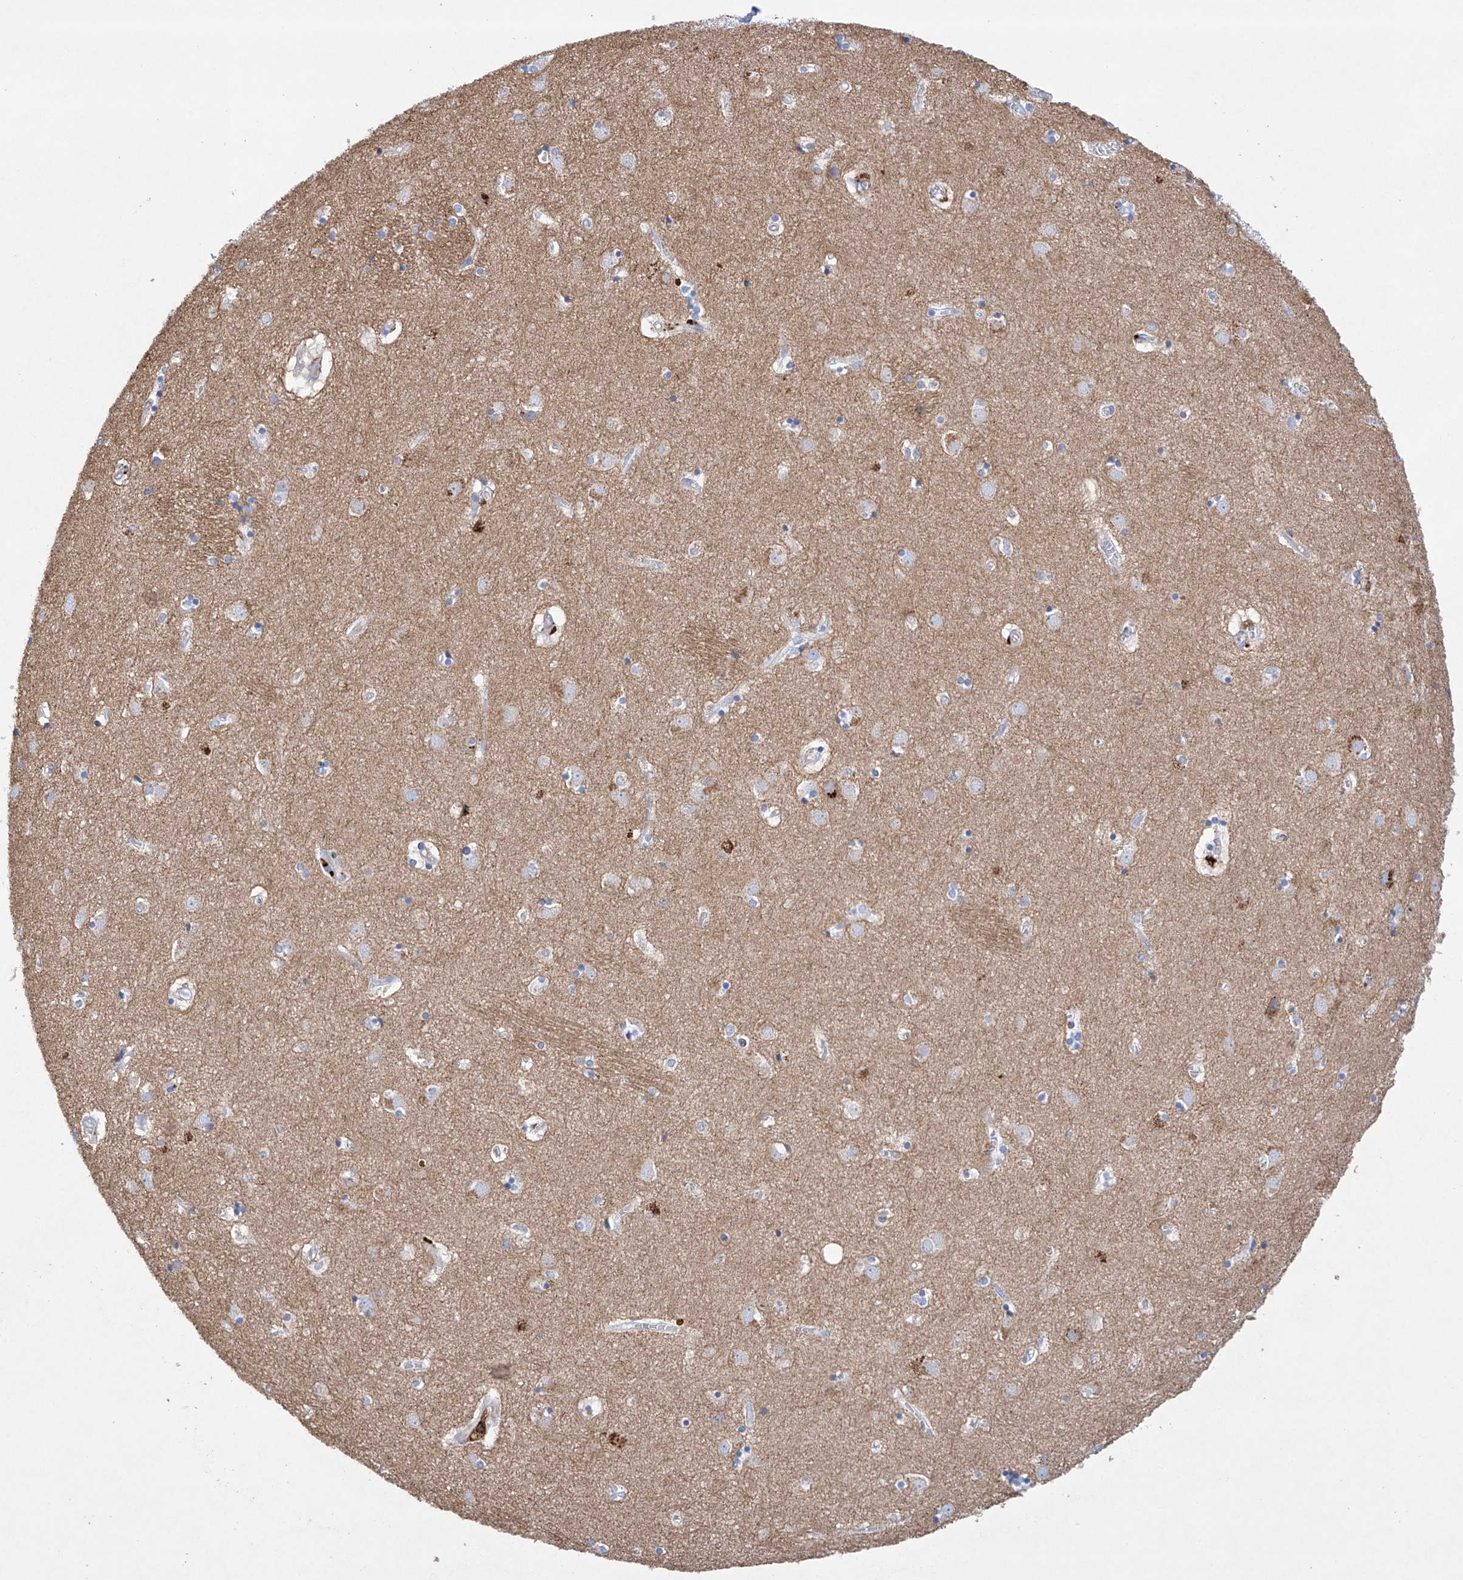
{"staining": {"intensity": "negative", "quantity": "none", "location": "none"}, "tissue": "caudate", "cell_type": "Glial cells", "image_type": "normal", "snomed": [{"axis": "morphology", "description": "Normal tissue, NOS"}, {"axis": "topography", "description": "Lateral ventricle wall"}], "caption": "Immunohistochemistry histopathology image of benign caudate stained for a protein (brown), which shows no staining in glial cells.", "gene": "LURAP1", "patient": {"sex": "male", "age": 70}}